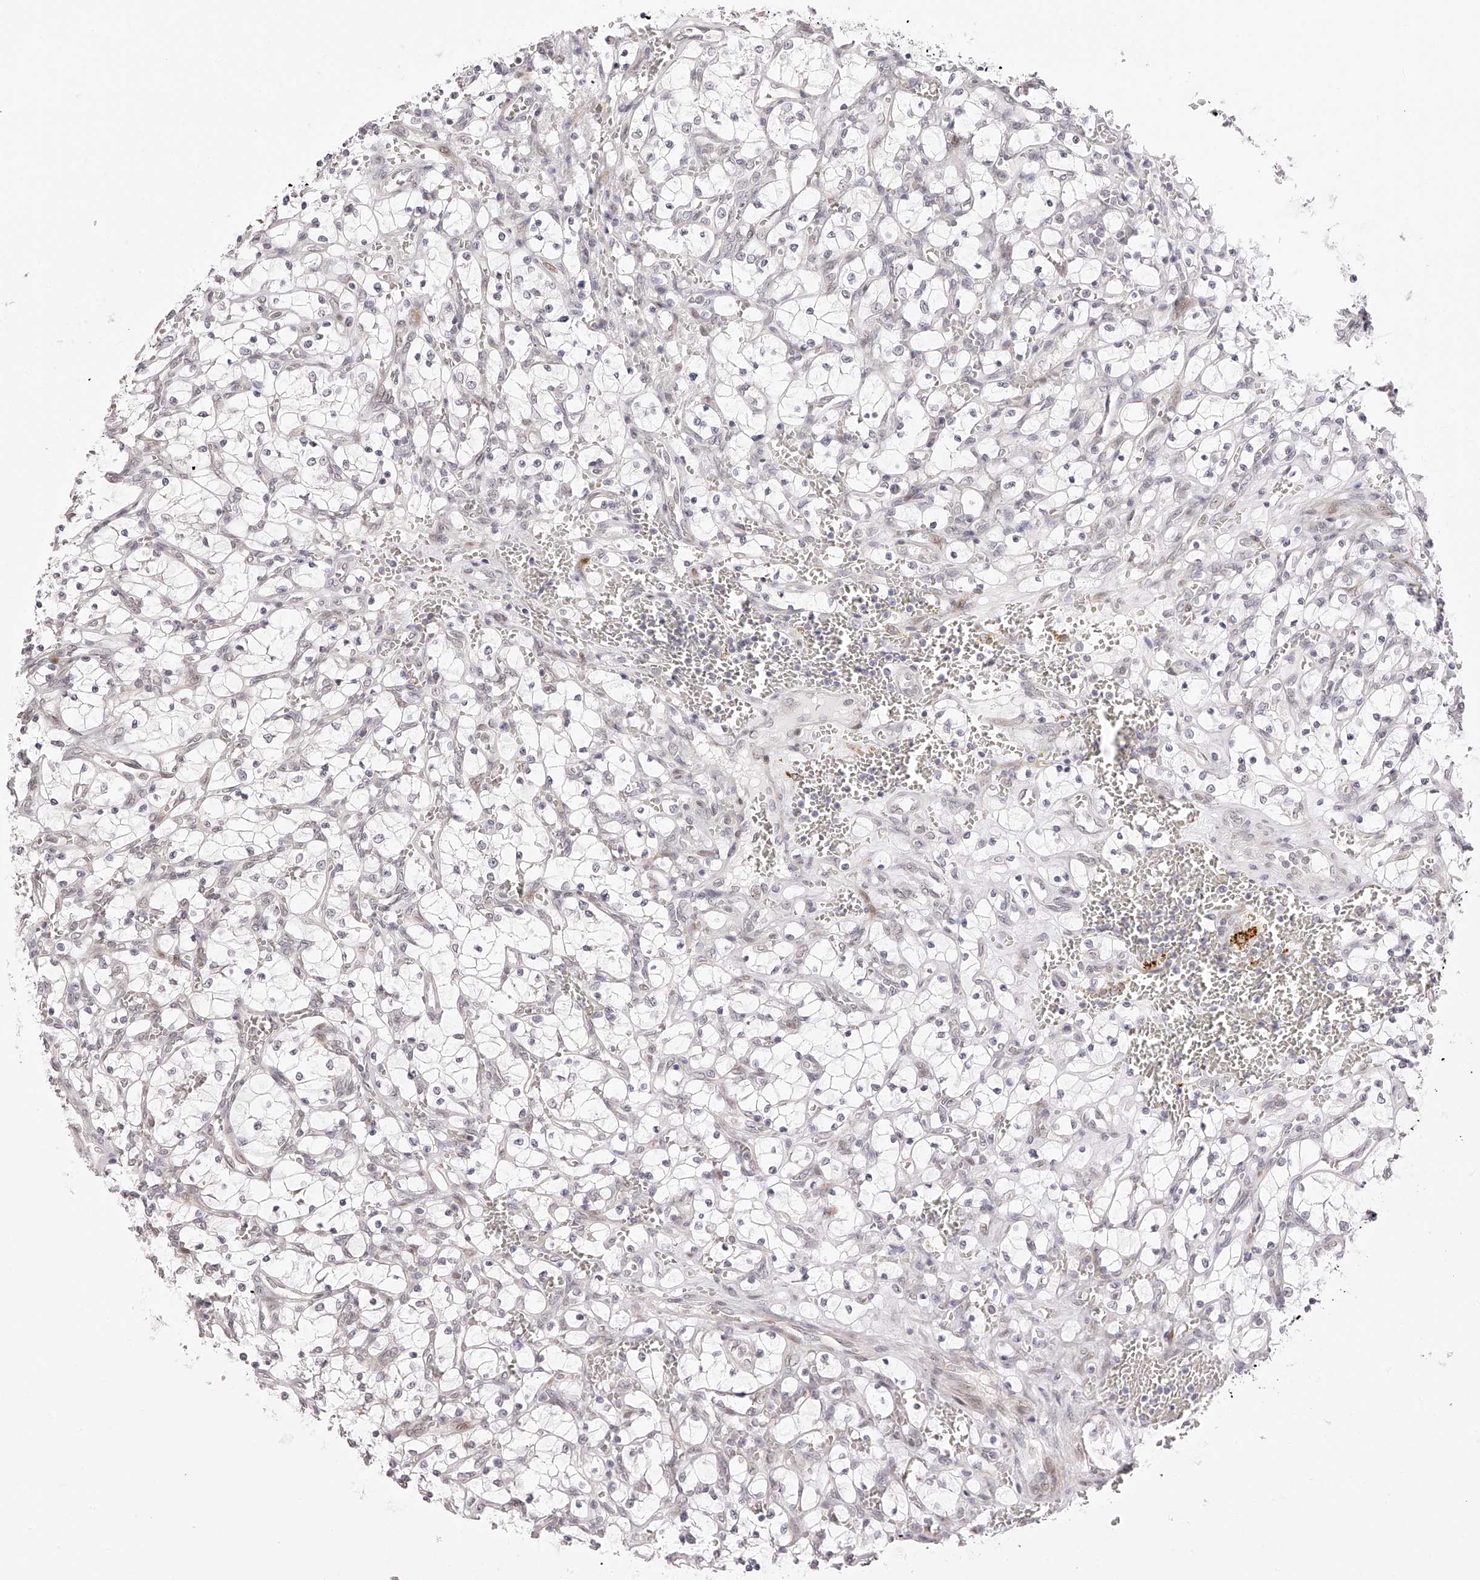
{"staining": {"intensity": "negative", "quantity": "none", "location": "none"}, "tissue": "renal cancer", "cell_type": "Tumor cells", "image_type": "cancer", "snomed": [{"axis": "morphology", "description": "Adenocarcinoma, NOS"}, {"axis": "topography", "description": "Kidney"}], "caption": "Immunohistochemistry histopathology image of neoplastic tissue: renal adenocarcinoma stained with DAB displays no significant protein positivity in tumor cells.", "gene": "PLEKHG1", "patient": {"sex": "female", "age": 69}}